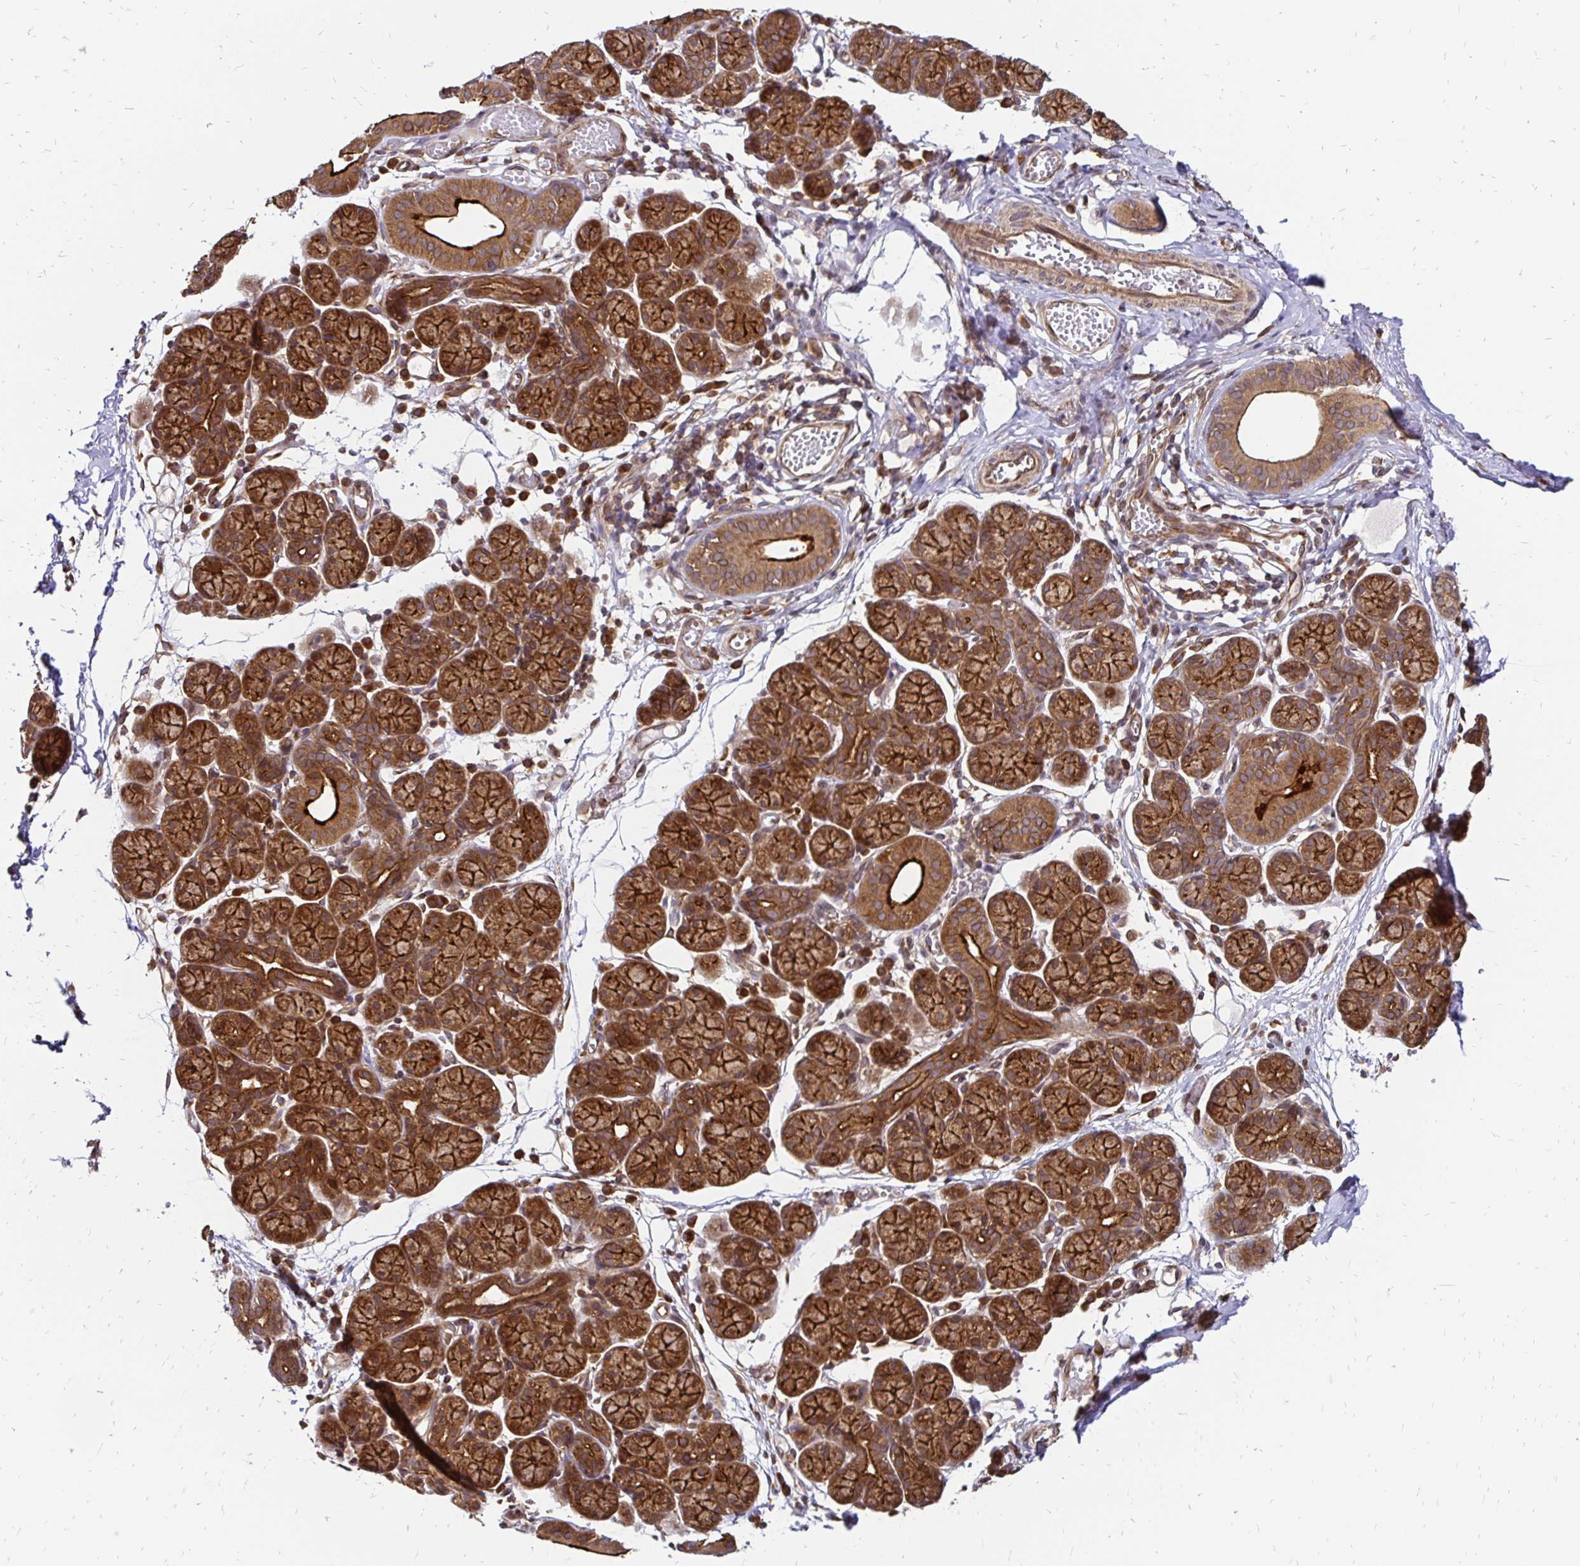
{"staining": {"intensity": "strong", "quantity": ">75%", "location": "cytoplasmic/membranous"}, "tissue": "salivary gland", "cell_type": "Glandular cells", "image_type": "normal", "snomed": [{"axis": "morphology", "description": "Normal tissue, NOS"}, {"axis": "morphology", "description": "Inflammation, NOS"}, {"axis": "topography", "description": "Lymph node"}, {"axis": "topography", "description": "Salivary gland"}], "caption": "Unremarkable salivary gland displays strong cytoplasmic/membranous staining in approximately >75% of glandular cells, visualized by immunohistochemistry.", "gene": "ZW10", "patient": {"sex": "male", "age": 3}}